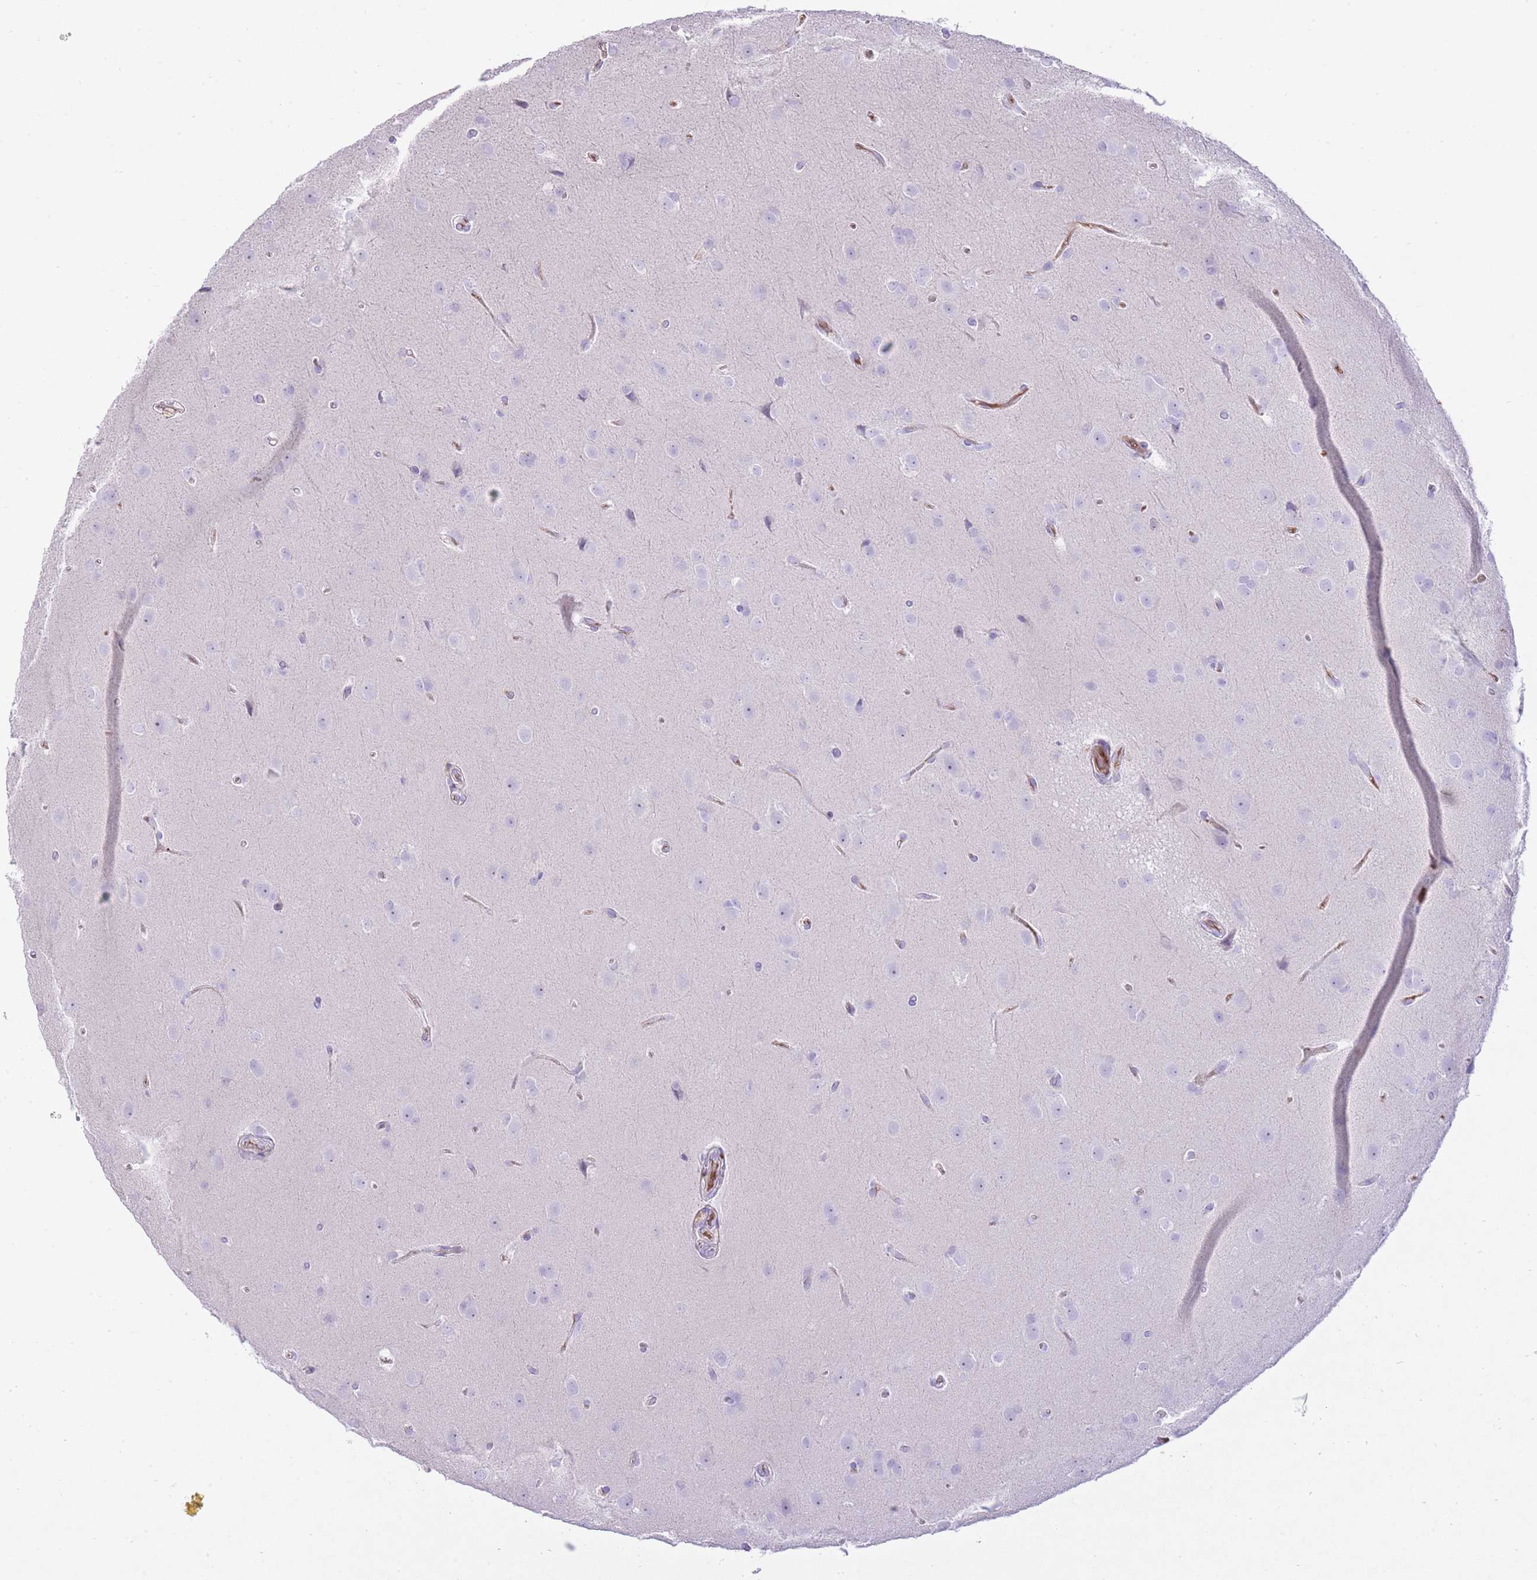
{"staining": {"intensity": "negative", "quantity": "none", "location": "none"}, "tissue": "glioma", "cell_type": "Tumor cells", "image_type": "cancer", "snomed": [{"axis": "morphology", "description": "Glioma, malignant, Low grade"}, {"axis": "topography", "description": "Brain"}], "caption": "DAB (3,3'-diaminobenzidine) immunohistochemical staining of glioma exhibits no significant positivity in tumor cells.", "gene": "HRG", "patient": {"sex": "female", "age": 32}}